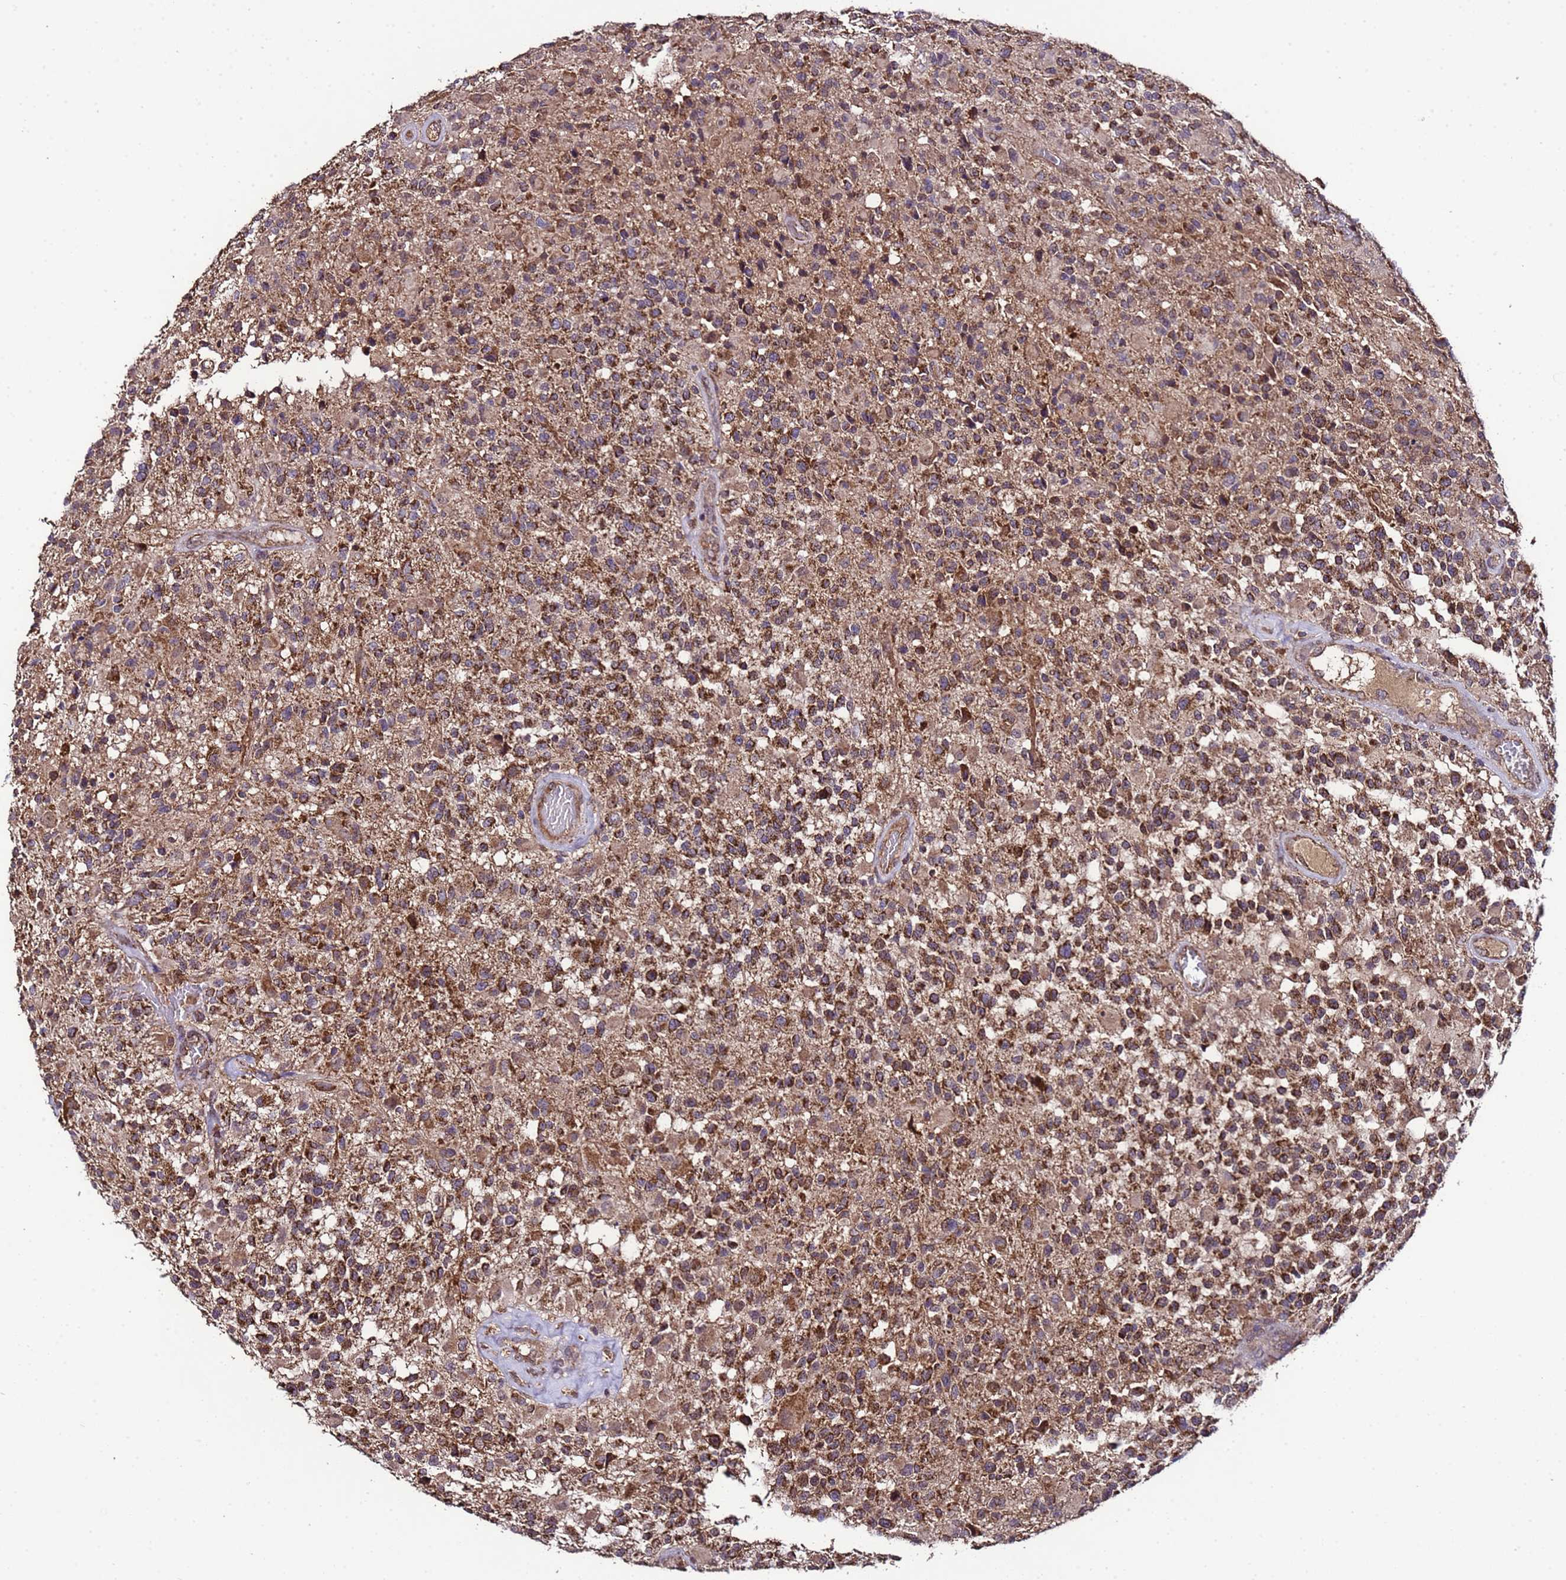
{"staining": {"intensity": "strong", "quantity": ">75%", "location": "cytoplasmic/membranous"}, "tissue": "glioma", "cell_type": "Tumor cells", "image_type": "cancer", "snomed": [{"axis": "morphology", "description": "Glioma, malignant, High grade"}, {"axis": "morphology", "description": "Glioblastoma, NOS"}, {"axis": "topography", "description": "Brain"}], "caption": "Immunohistochemical staining of human glioma displays high levels of strong cytoplasmic/membranous protein staining in about >75% of tumor cells.", "gene": "HSPBAP1", "patient": {"sex": "male", "age": 60}}